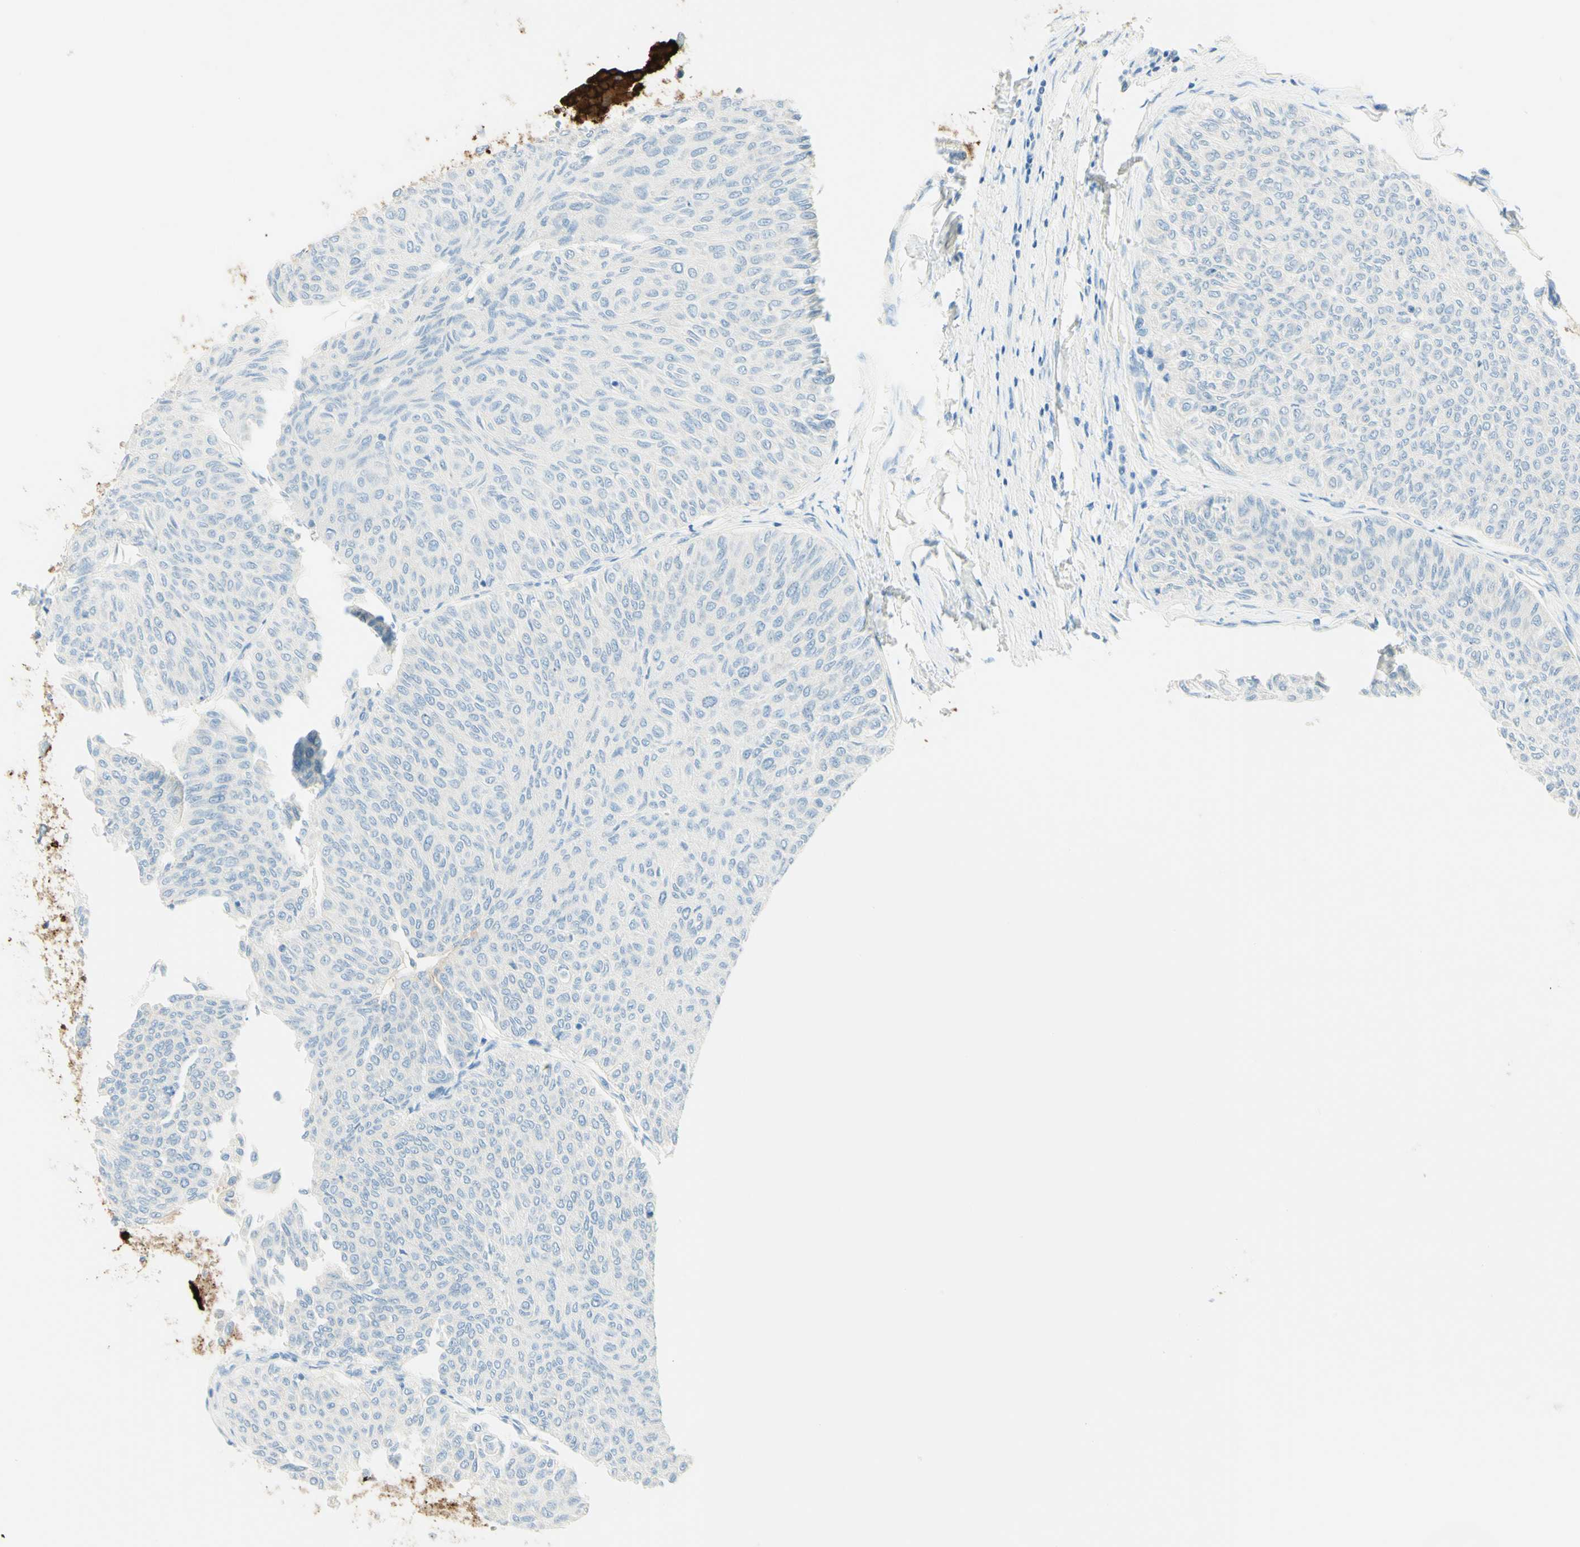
{"staining": {"intensity": "negative", "quantity": "none", "location": "none"}, "tissue": "urothelial cancer", "cell_type": "Tumor cells", "image_type": "cancer", "snomed": [{"axis": "morphology", "description": "Urothelial carcinoma, Low grade"}, {"axis": "topography", "description": "Urinary bladder"}], "caption": "The image reveals no significant positivity in tumor cells of low-grade urothelial carcinoma.", "gene": "TMEM132D", "patient": {"sex": "male", "age": 78}}